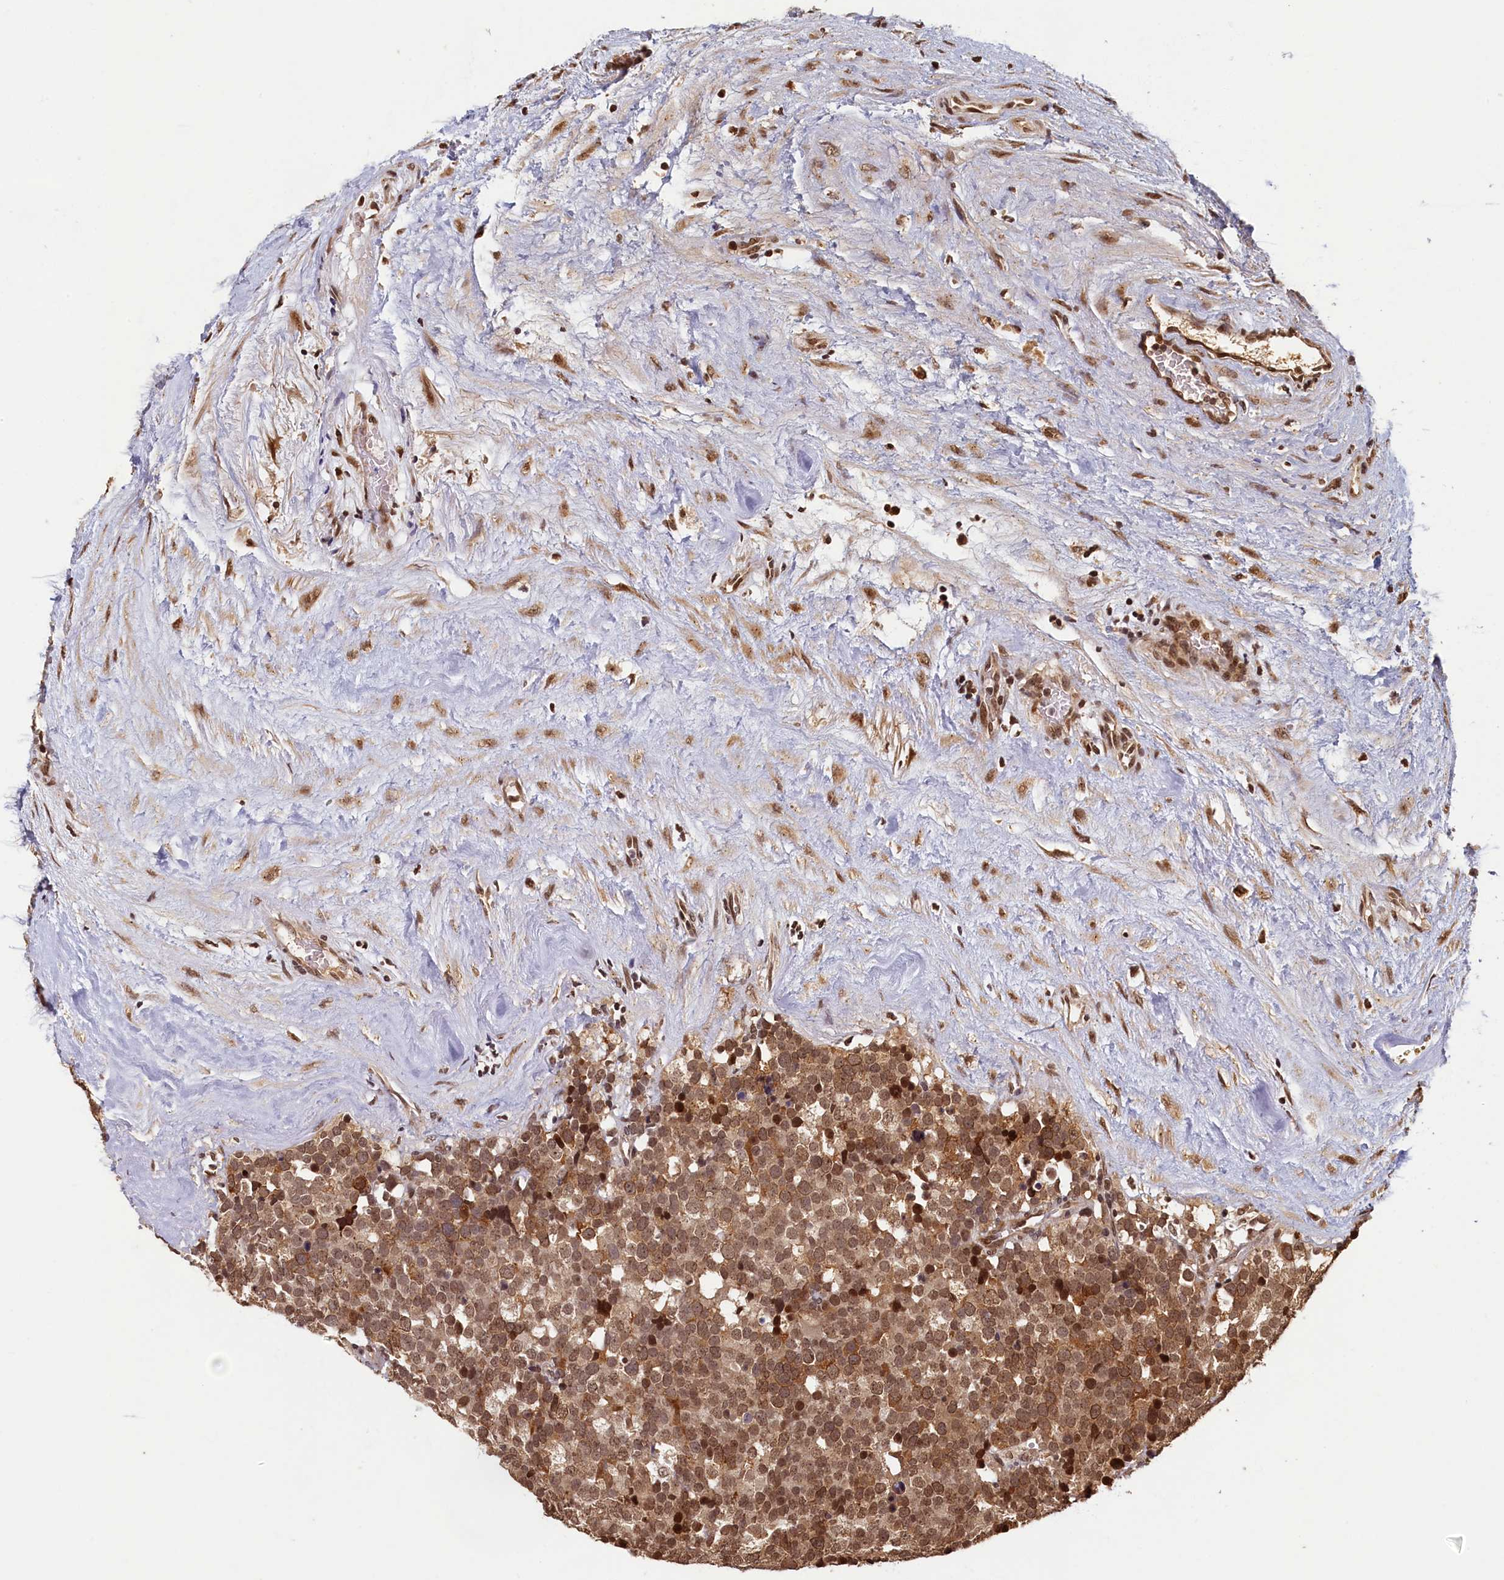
{"staining": {"intensity": "moderate", "quantity": ">75%", "location": "cytoplasmic/membranous,nuclear"}, "tissue": "testis cancer", "cell_type": "Tumor cells", "image_type": "cancer", "snomed": [{"axis": "morphology", "description": "Seminoma, NOS"}, {"axis": "topography", "description": "Testis"}], "caption": "A micrograph of seminoma (testis) stained for a protein exhibits moderate cytoplasmic/membranous and nuclear brown staining in tumor cells. (DAB IHC with brightfield microscopy, high magnification).", "gene": "CKAP2L", "patient": {"sex": "male", "age": 71}}